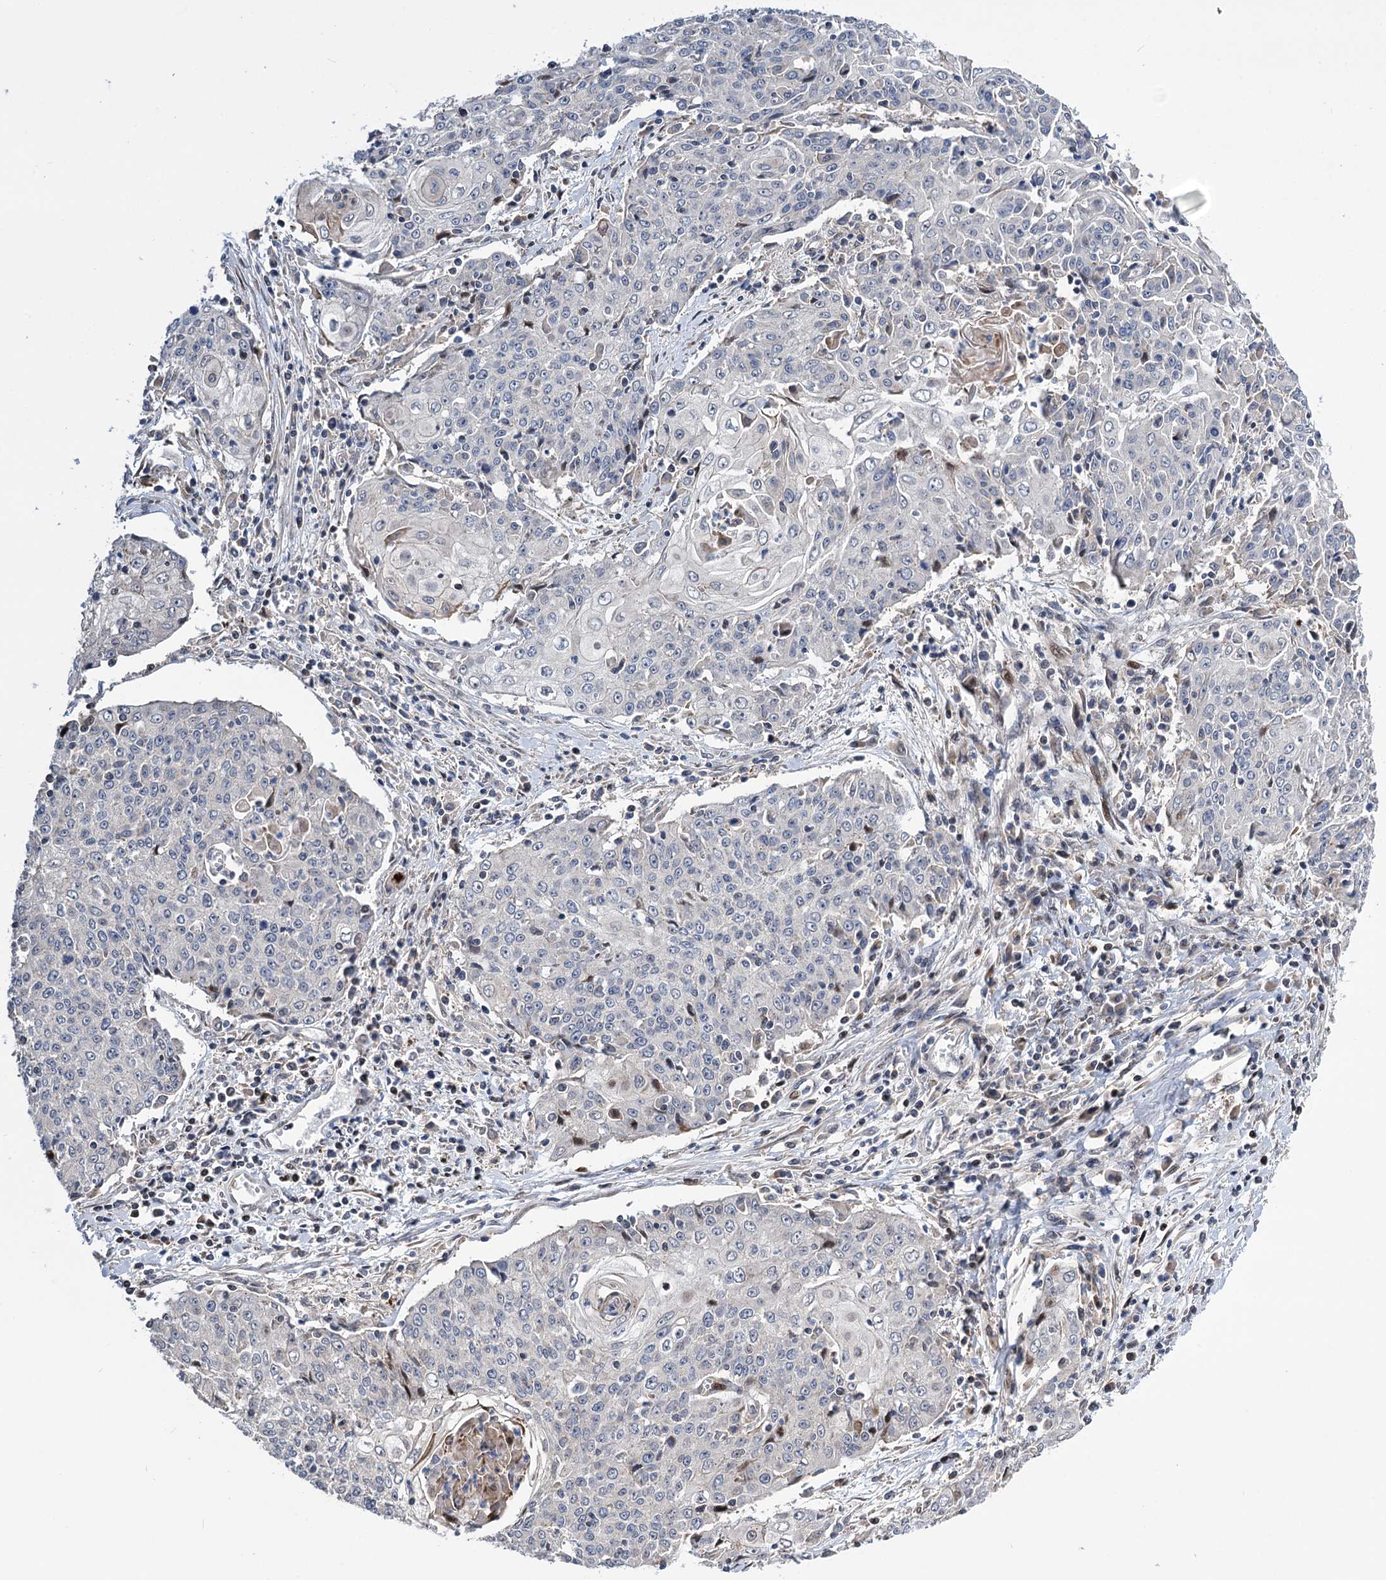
{"staining": {"intensity": "negative", "quantity": "none", "location": "none"}, "tissue": "cervical cancer", "cell_type": "Tumor cells", "image_type": "cancer", "snomed": [{"axis": "morphology", "description": "Squamous cell carcinoma, NOS"}, {"axis": "topography", "description": "Cervix"}], "caption": "Image shows no protein expression in tumor cells of squamous cell carcinoma (cervical) tissue.", "gene": "UBR1", "patient": {"sex": "female", "age": 48}}